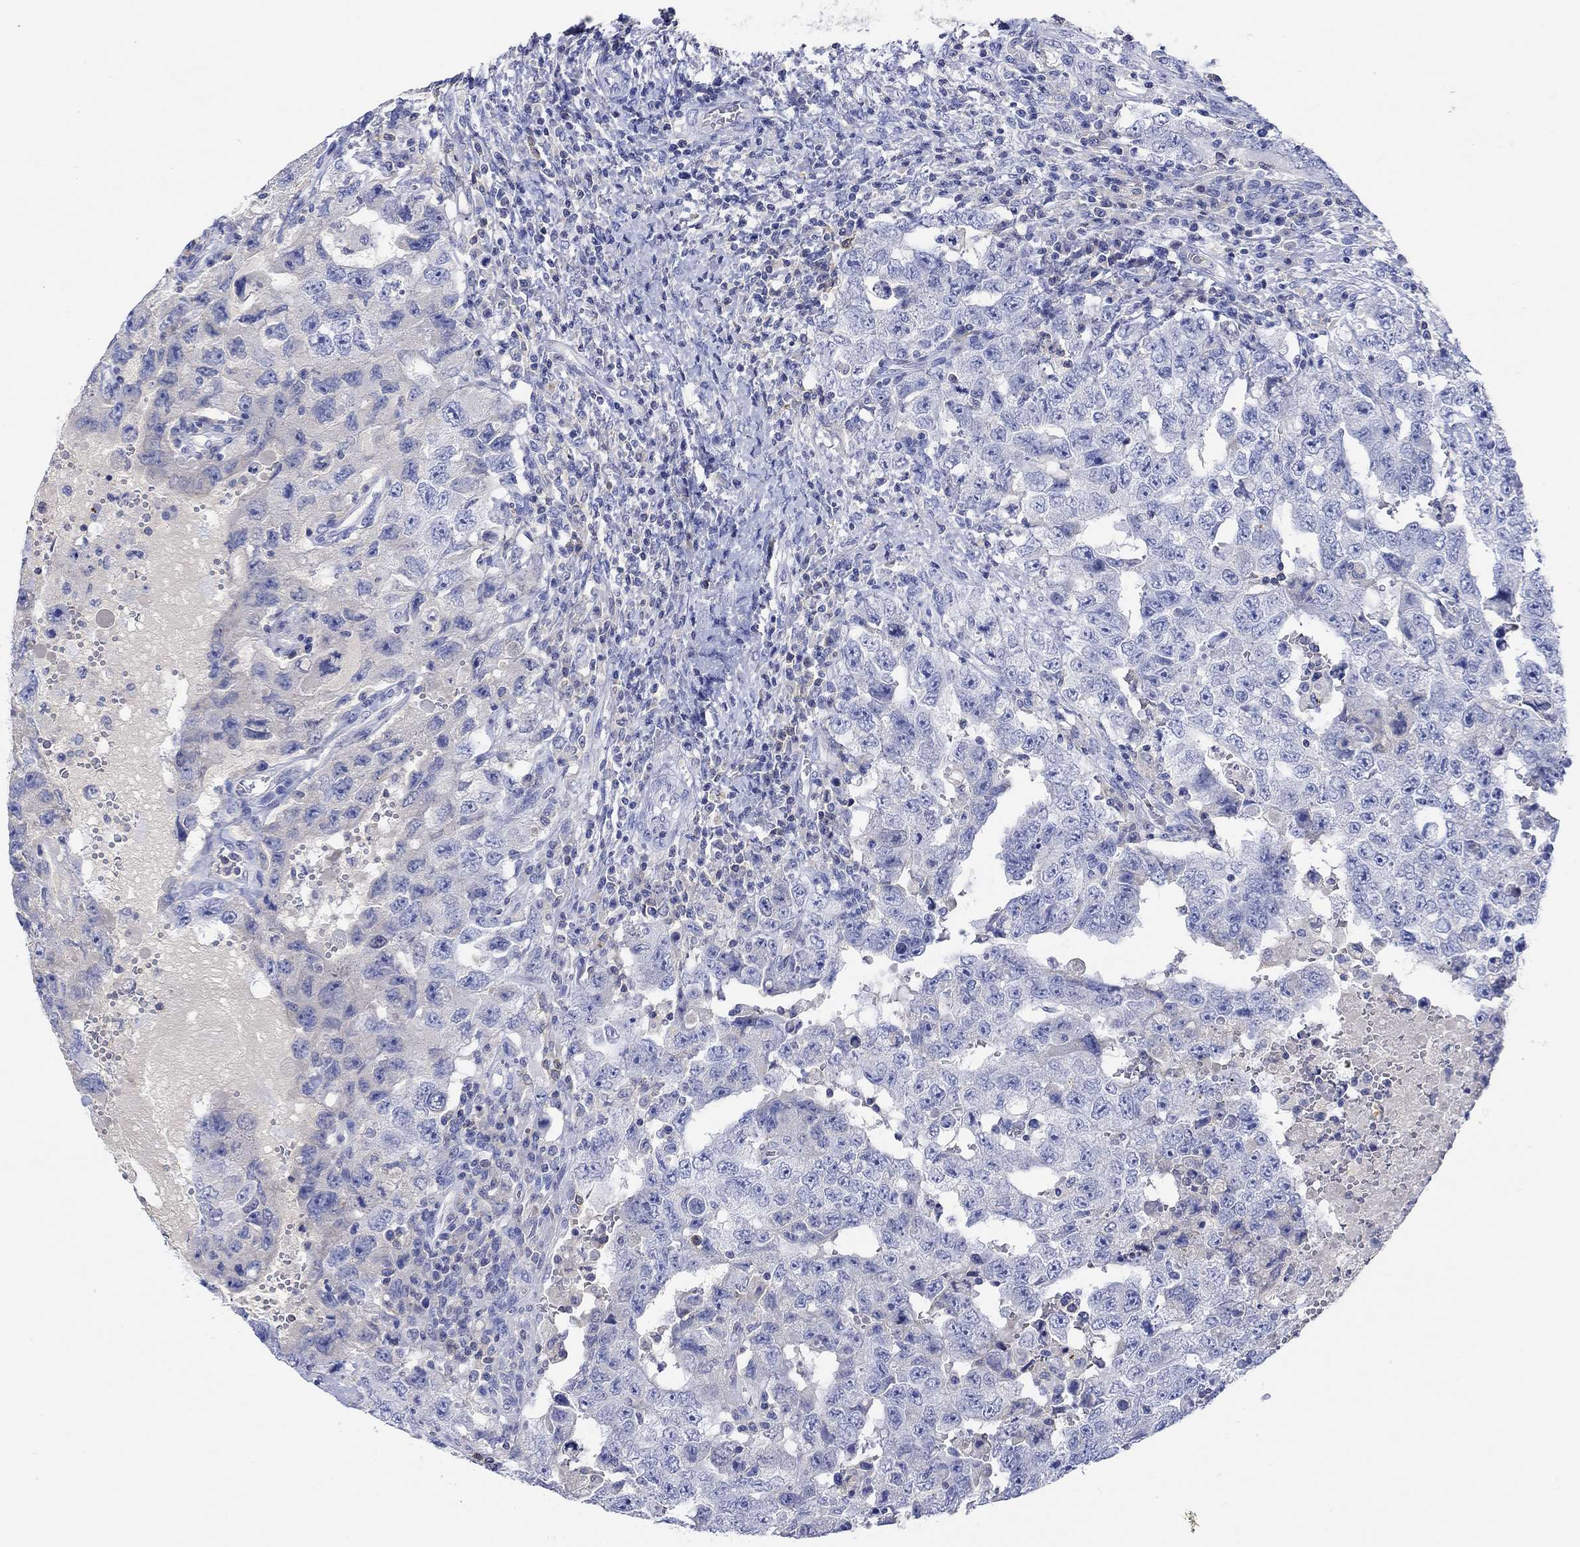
{"staining": {"intensity": "negative", "quantity": "none", "location": "none"}, "tissue": "testis cancer", "cell_type": "Tumor cells", "image_type": "cancer", "snomed": [{"axis": "morphology", "description": "Carcinoma, Embryonal, NOS"}, {"axis": "topography", "description": "Testis"}], "caption": "The photomicrograph shows no significant expression in tumor cells of testis cancer (embryonal carcinoma).", "gene": "GCM1", "patient": {"sex": "male", "age": 26}}